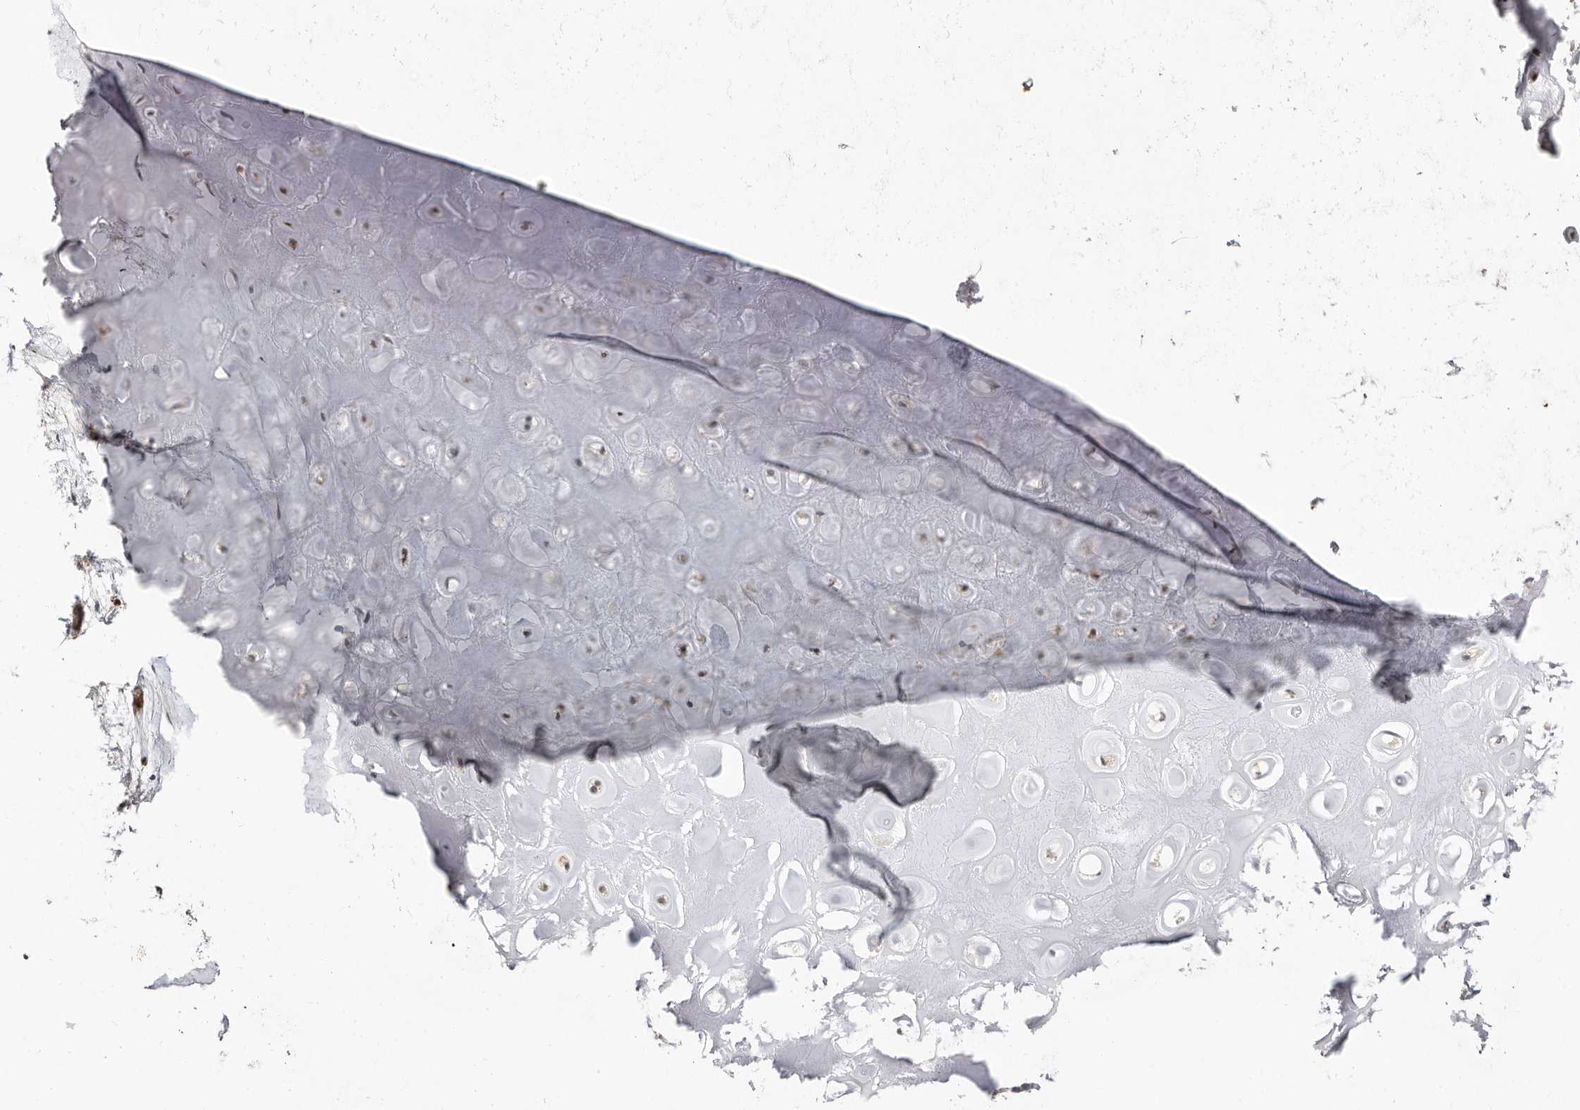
{"staining": {"intensity": "weak", "quantity": ">75%", "location": "cytoplasmic/membranous"}, "tissue": "adipose tissue", "cell_type": "Adipocytes", "image_type": "normal", "snomed": [{"axis": "morphology", "description": "Normal tissue, NOS"}, {"axis": "morphology", "description": "Basal cell carcinoma"}, {"axis": "topography", "description": "Skin"}], "caption": "High-power microscopy captured an immunohistochemistry (IHC) micrograph of normal adipose tissue, revealing weak cytoplasmic/membranous staining in about >75% of adipocytes. The staining was performed using DAB (3,3'-diaminobenzidine), with brown indicating positive protein expression. Nuclei are stained blue with hematoxylin.", "gene": "CTNNB1", "patient": {"sex": "female", "age": 89}}